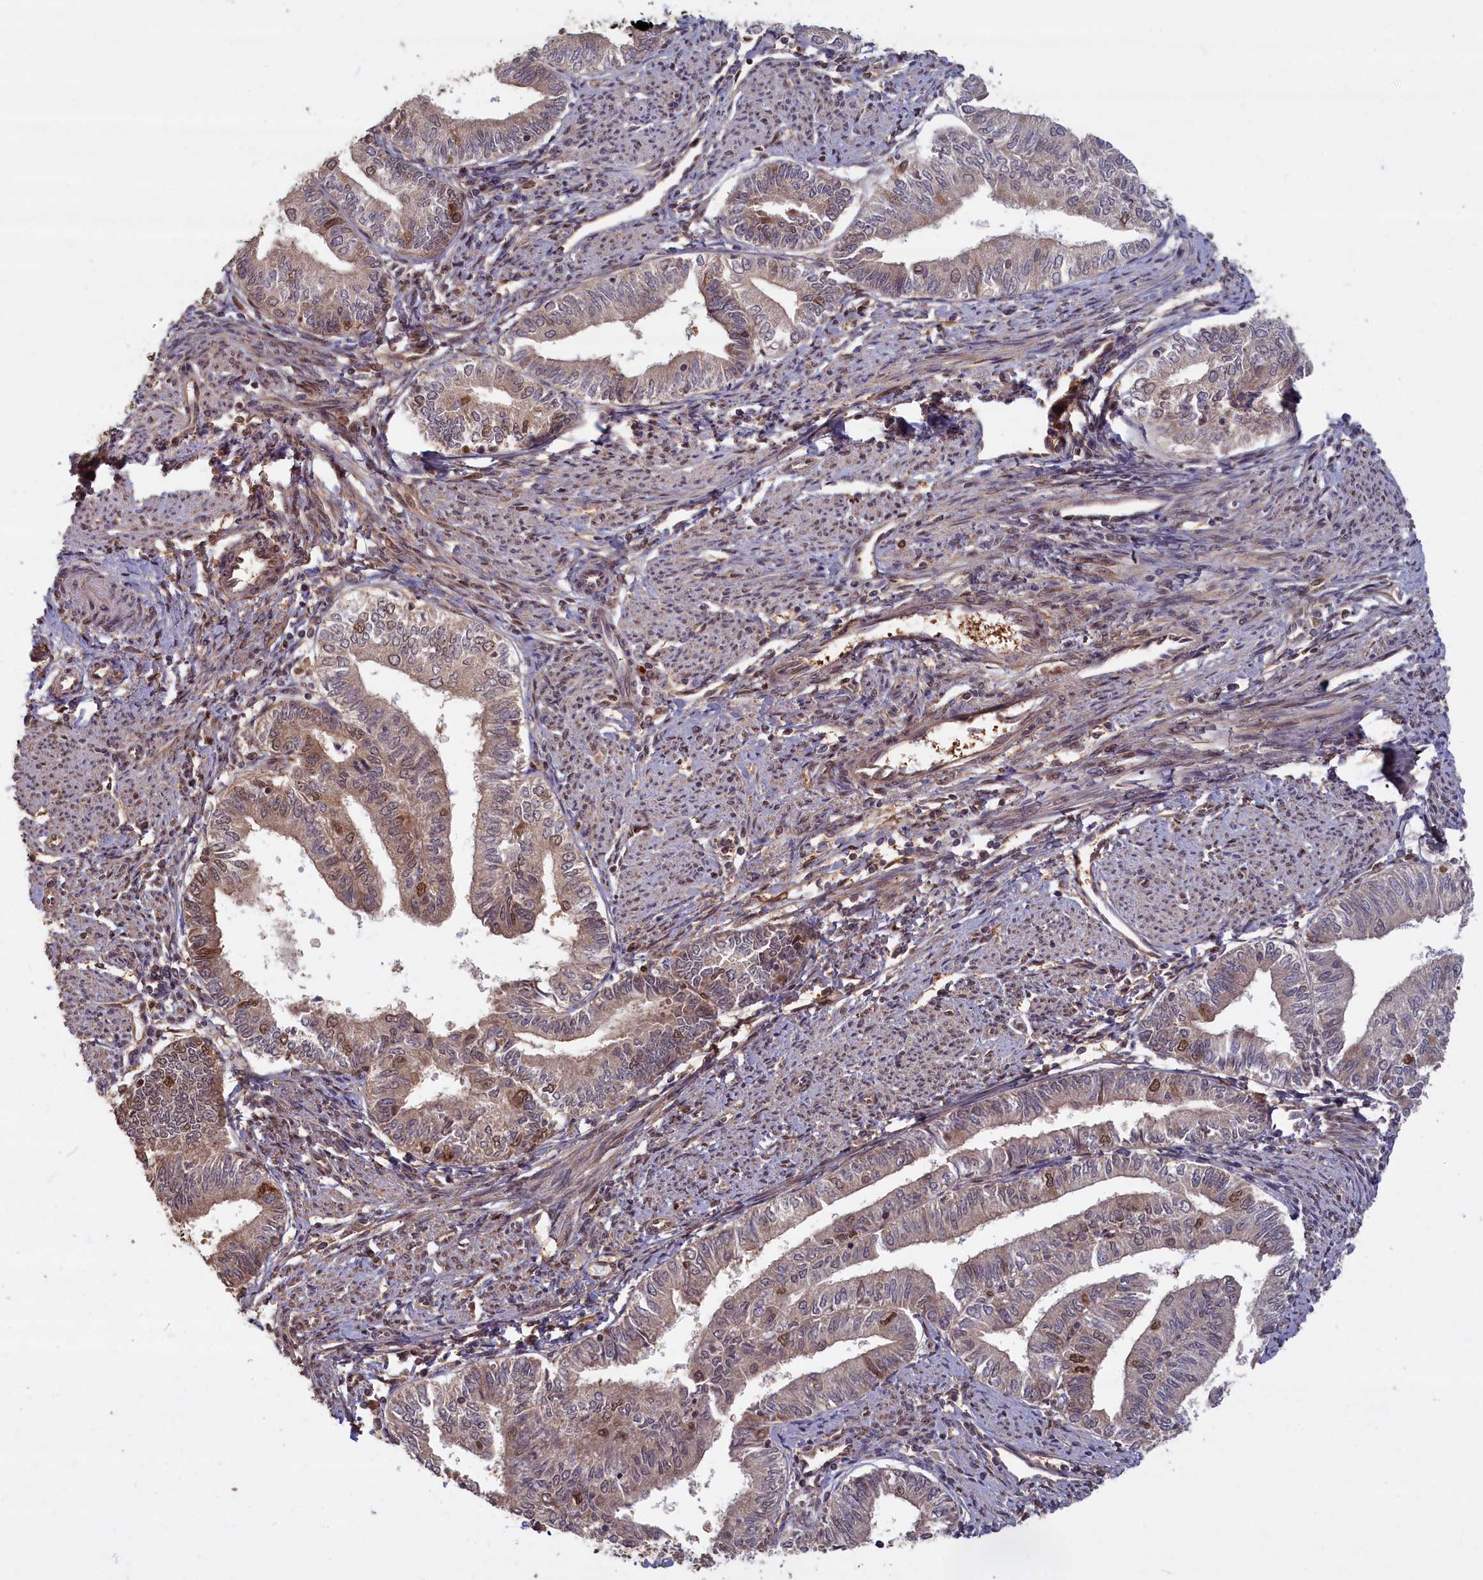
{"staining": {"intensity": "weak", "quantity": "25%-75%", "location": "cytoplasmic/membranous,nuclear"}, "tissue": "endometrial cancer", "cell_type": "Tumor cells", "image_type": "cancer", "snomed": [{"axis": "morphology", "description": "Adenocarcinoma, NOS"}, {"axis": "topography", "description": "Endometrium"}], "caption": "The photomicrograph reveals staining of adenocarcinoma (endometrial), revealing weak cytoplasmic/membranous and nuclear protein expression (brown color) within tumor cells.", "gene": "HIF3A", "patient": {"sex": "female", "age": 66}}